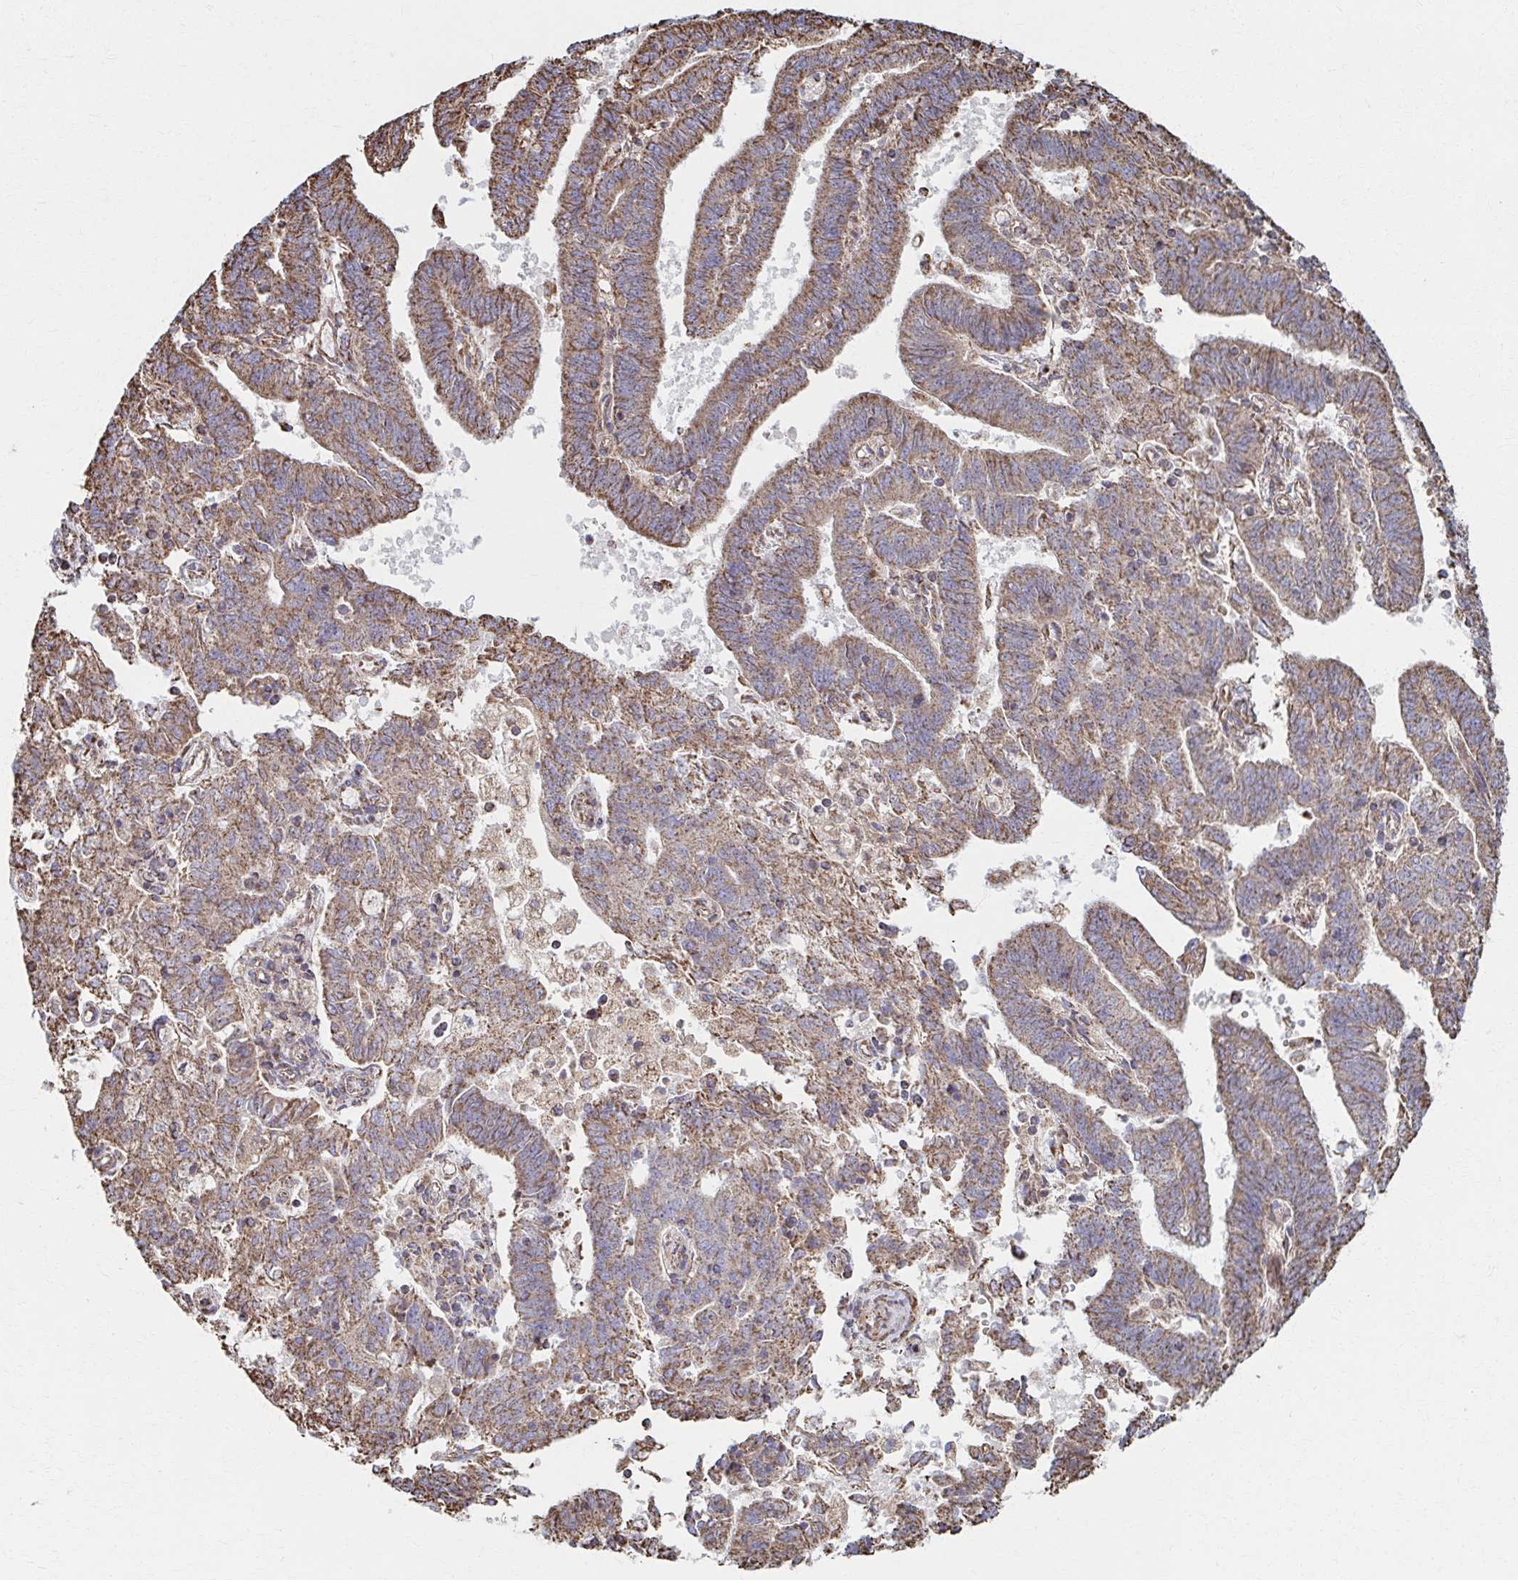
{"staining": {"intensity": "moderate", "quantity": ">75%", "location": "cytoplasmic/membranous"}, "tissue": "endometrial cancer", "cell_type": "Tumor cells", "image_type": "cancer", "snomed": [{"axis": "morphology", "description": "Adenocarcinoma, NOS"}, {"axis": "topography", "description": "Endometrium"}], "caption": "High-magnification brightfield microscopy of endometrial cancer (adenocarcinoma) stained with DAB (3,3'-diaminobenzidine) (brown) and counterstained with hematoxylin (blue). tumor cells exhibit moderate cytoplasmic/membranous positivity is seen in approximately>75% of cells.", "gene": "SAT1", "patient": {"sex": "female", "age": 82}}